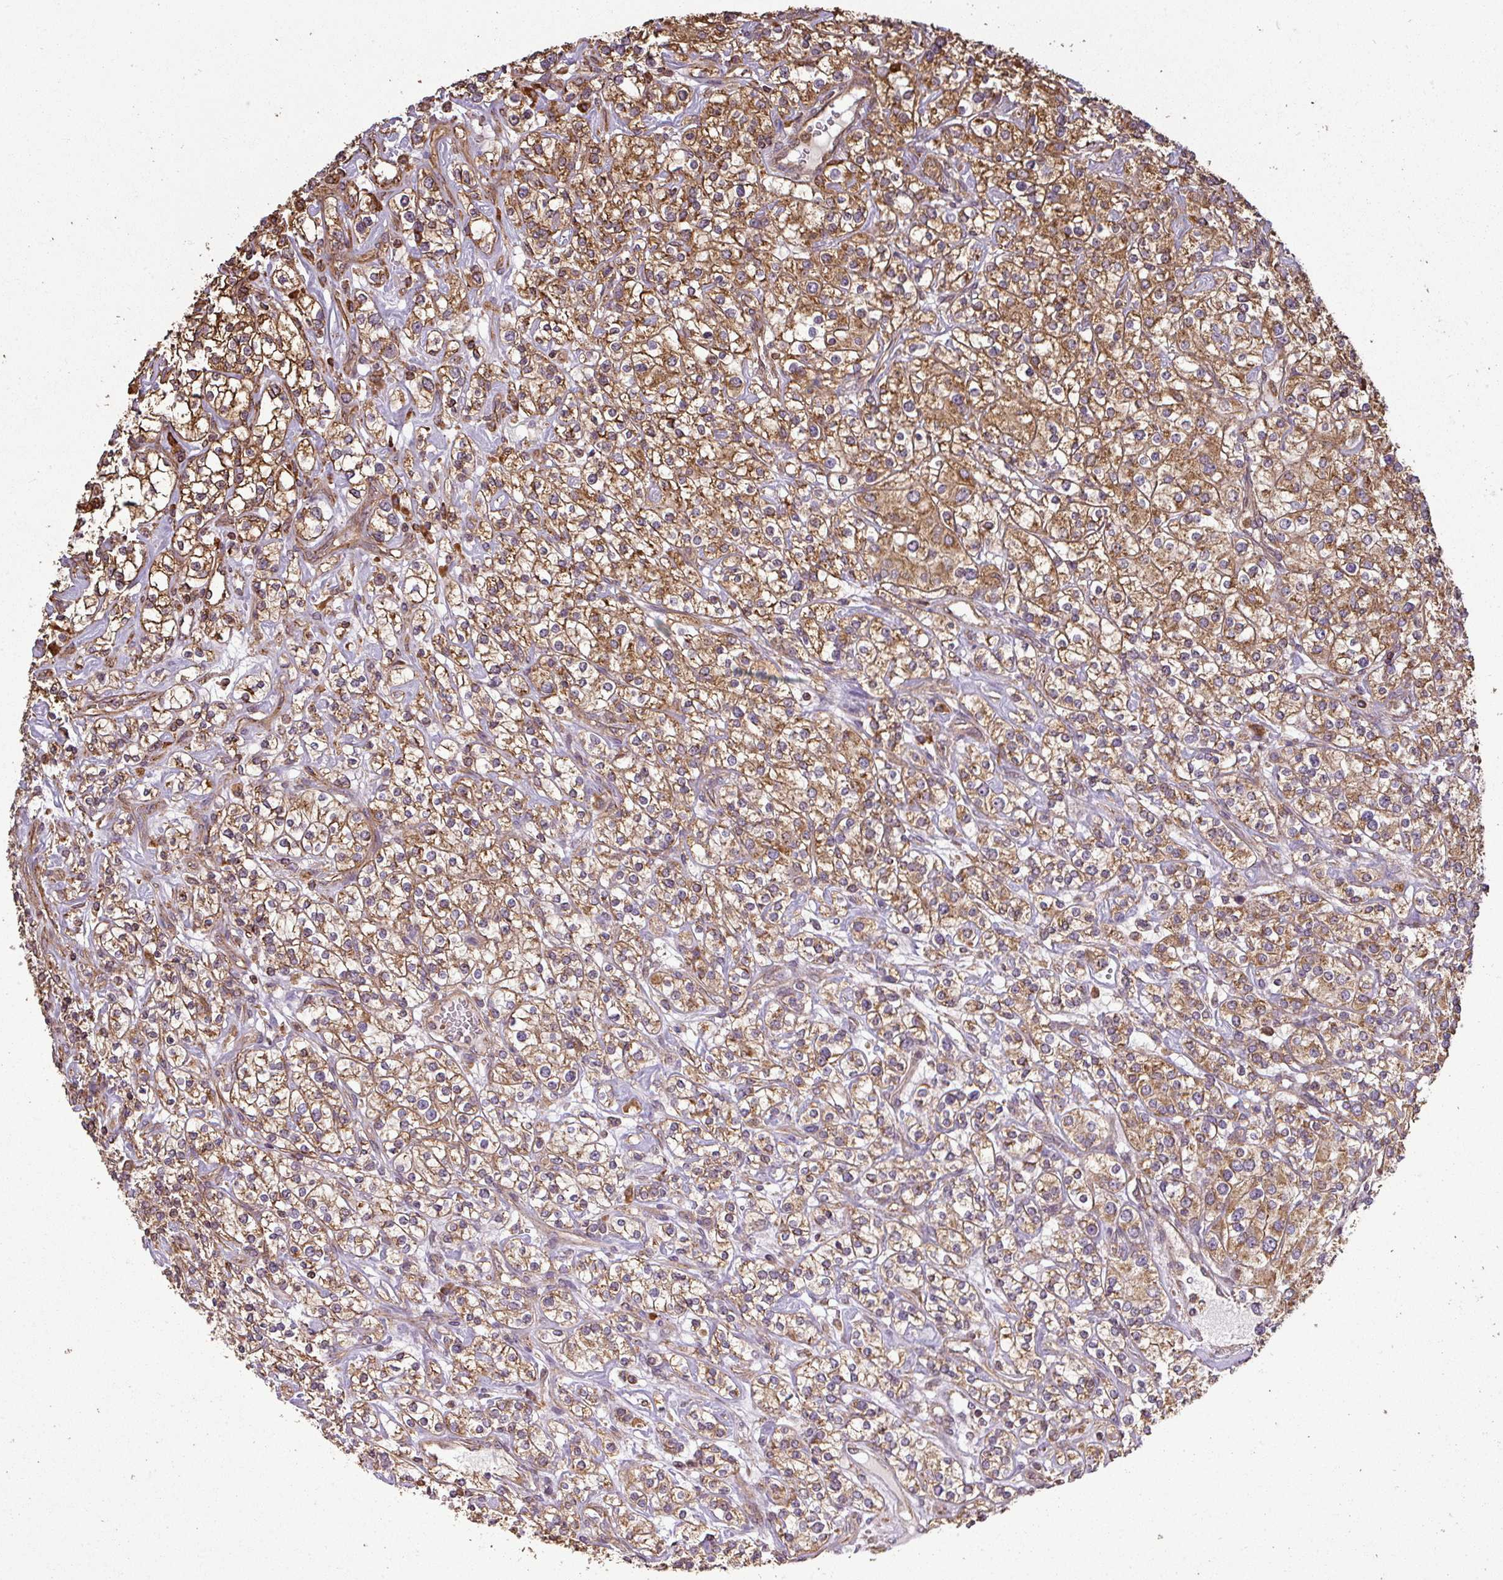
{"staining": {"intensity": "moderate", "quantity": ">75%", "location": "cytoplasmic/membranous"}, "tissue": "renal cancer", "cell_type": "Tumor cells", "image_type": "cancer", "snomed": [{"axis": "morphology", "description": "Adenocarcinoma, NOS"}, {"axis": "topography", "description": "Kidney"}], "caption": "Human renal cancer stained with a protein marker displays moderate staining in tumor cells.", "gene": "PLEKHM1", "patient": {"sex": "male", "age": 77}}